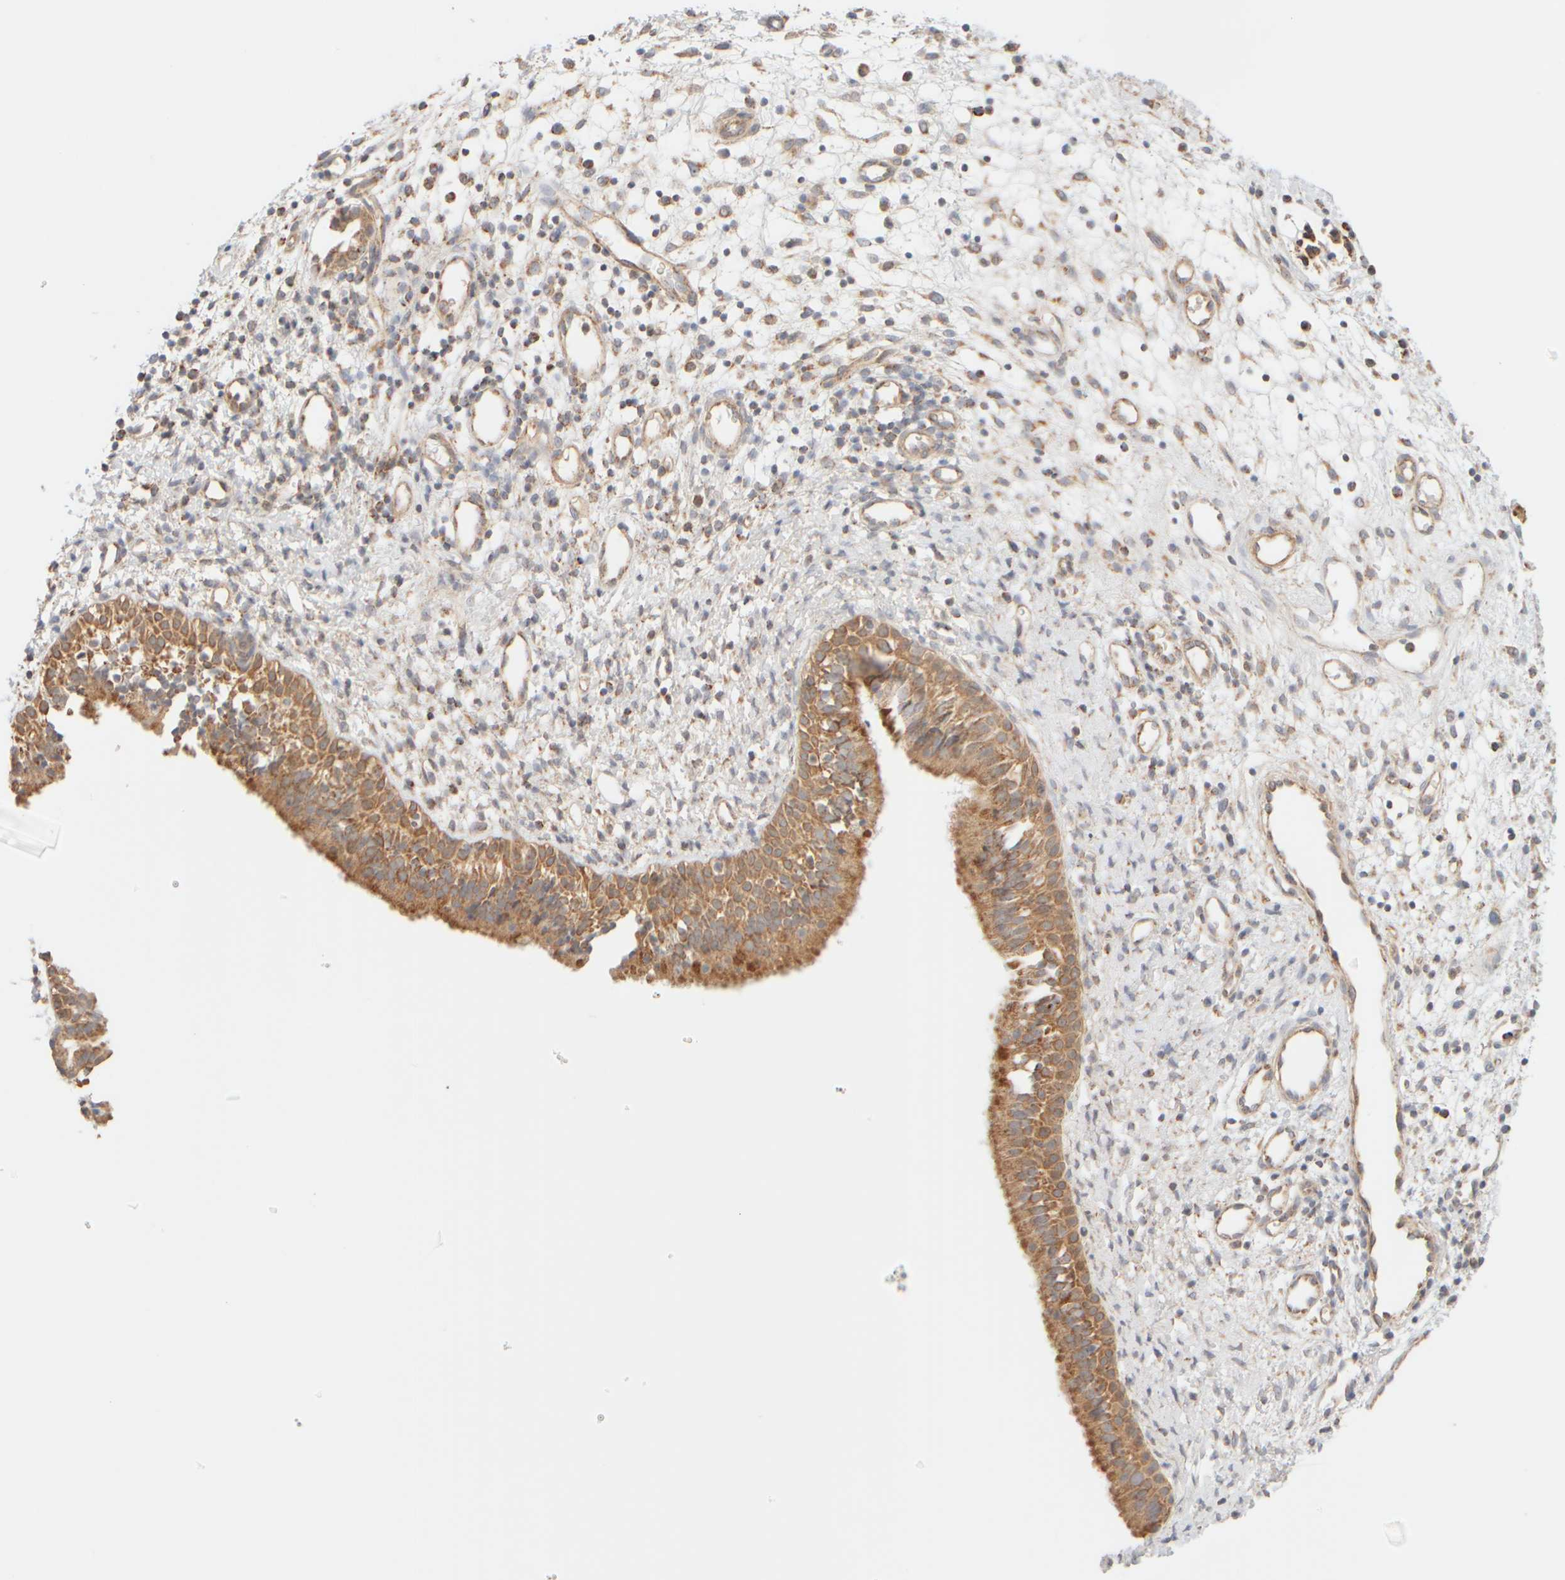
{"staining": {"intensity": "moderate", "quantity": ">75%", "location": "cytoplasmic/membranous"}, "tissue": "nasopharynx", "cell_type": "Respiratory epithelial cells", "image_type": "normal", "snomed": [{"axis": "morphology", "description": "Normal tissue, NOS"}, {"axis": "topography", "description": "Nasopharynx"}], "caption": "Protein analysis of benign nasopharynx displays moderate cytoplasmic/membranous expression in approximately >75% of respiratory epithelial cells.", "gene": "APBB2", "patient": {"sex": "male", "age": 22}}